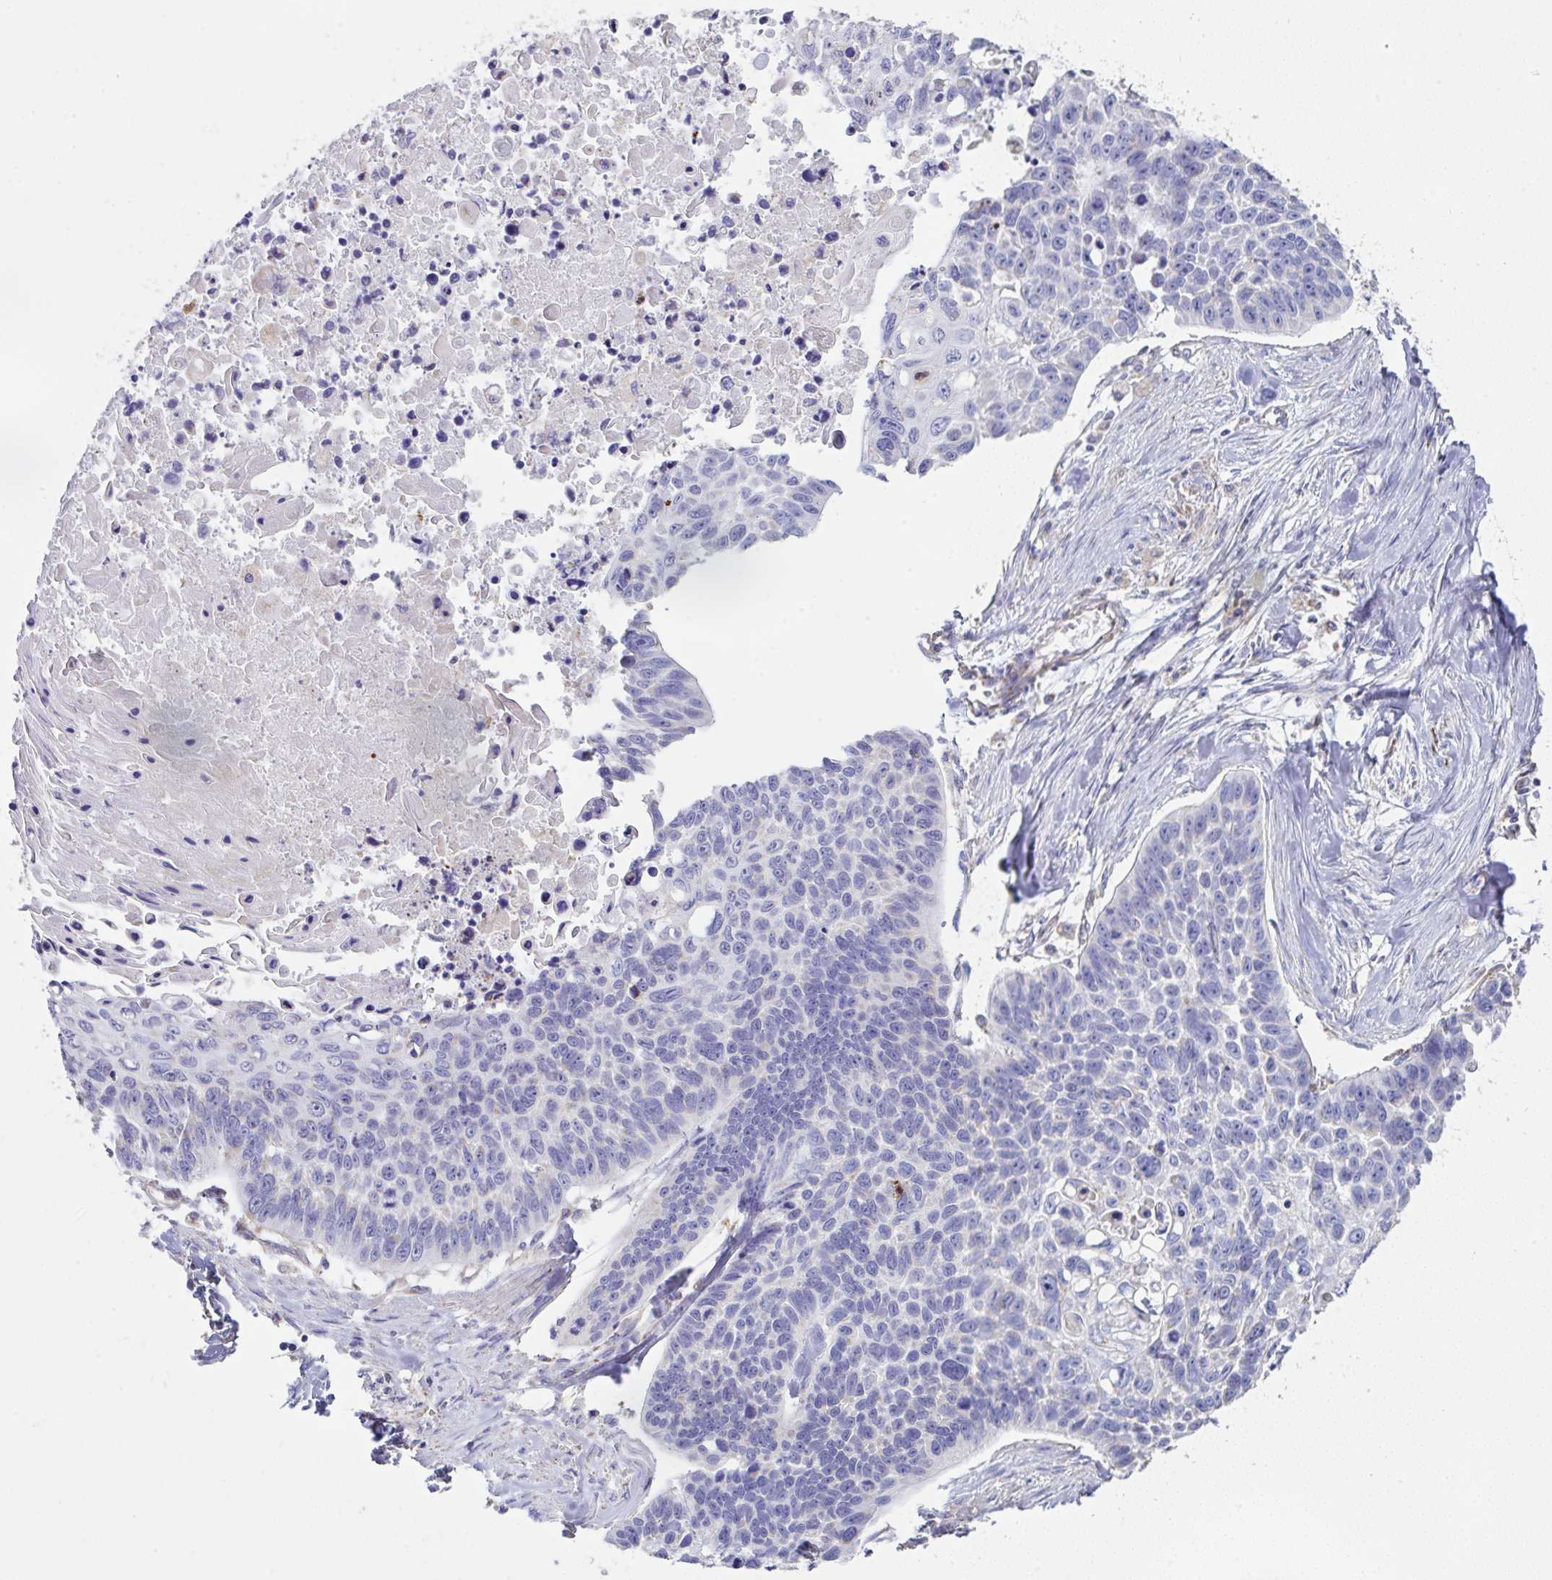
{"staining": {"intensity": "negative", "quantity": "none", "location": "none"}, "tissue": "lung cancer", "cell_type": "Tumor cells", "image_type": "cancer", "snomed": [{"axis": "morphology", "description": "Squamous cell carcinoma, NOS"}, {"axis": "topography", "description": "Lung"}], "caption": "Lung squamous cell carcinoma was stained to show a protein in brown. There is no significant positivity in tumor cells.", "gene": "DOK7", "patient": {"sex": "male", "age": 62}}